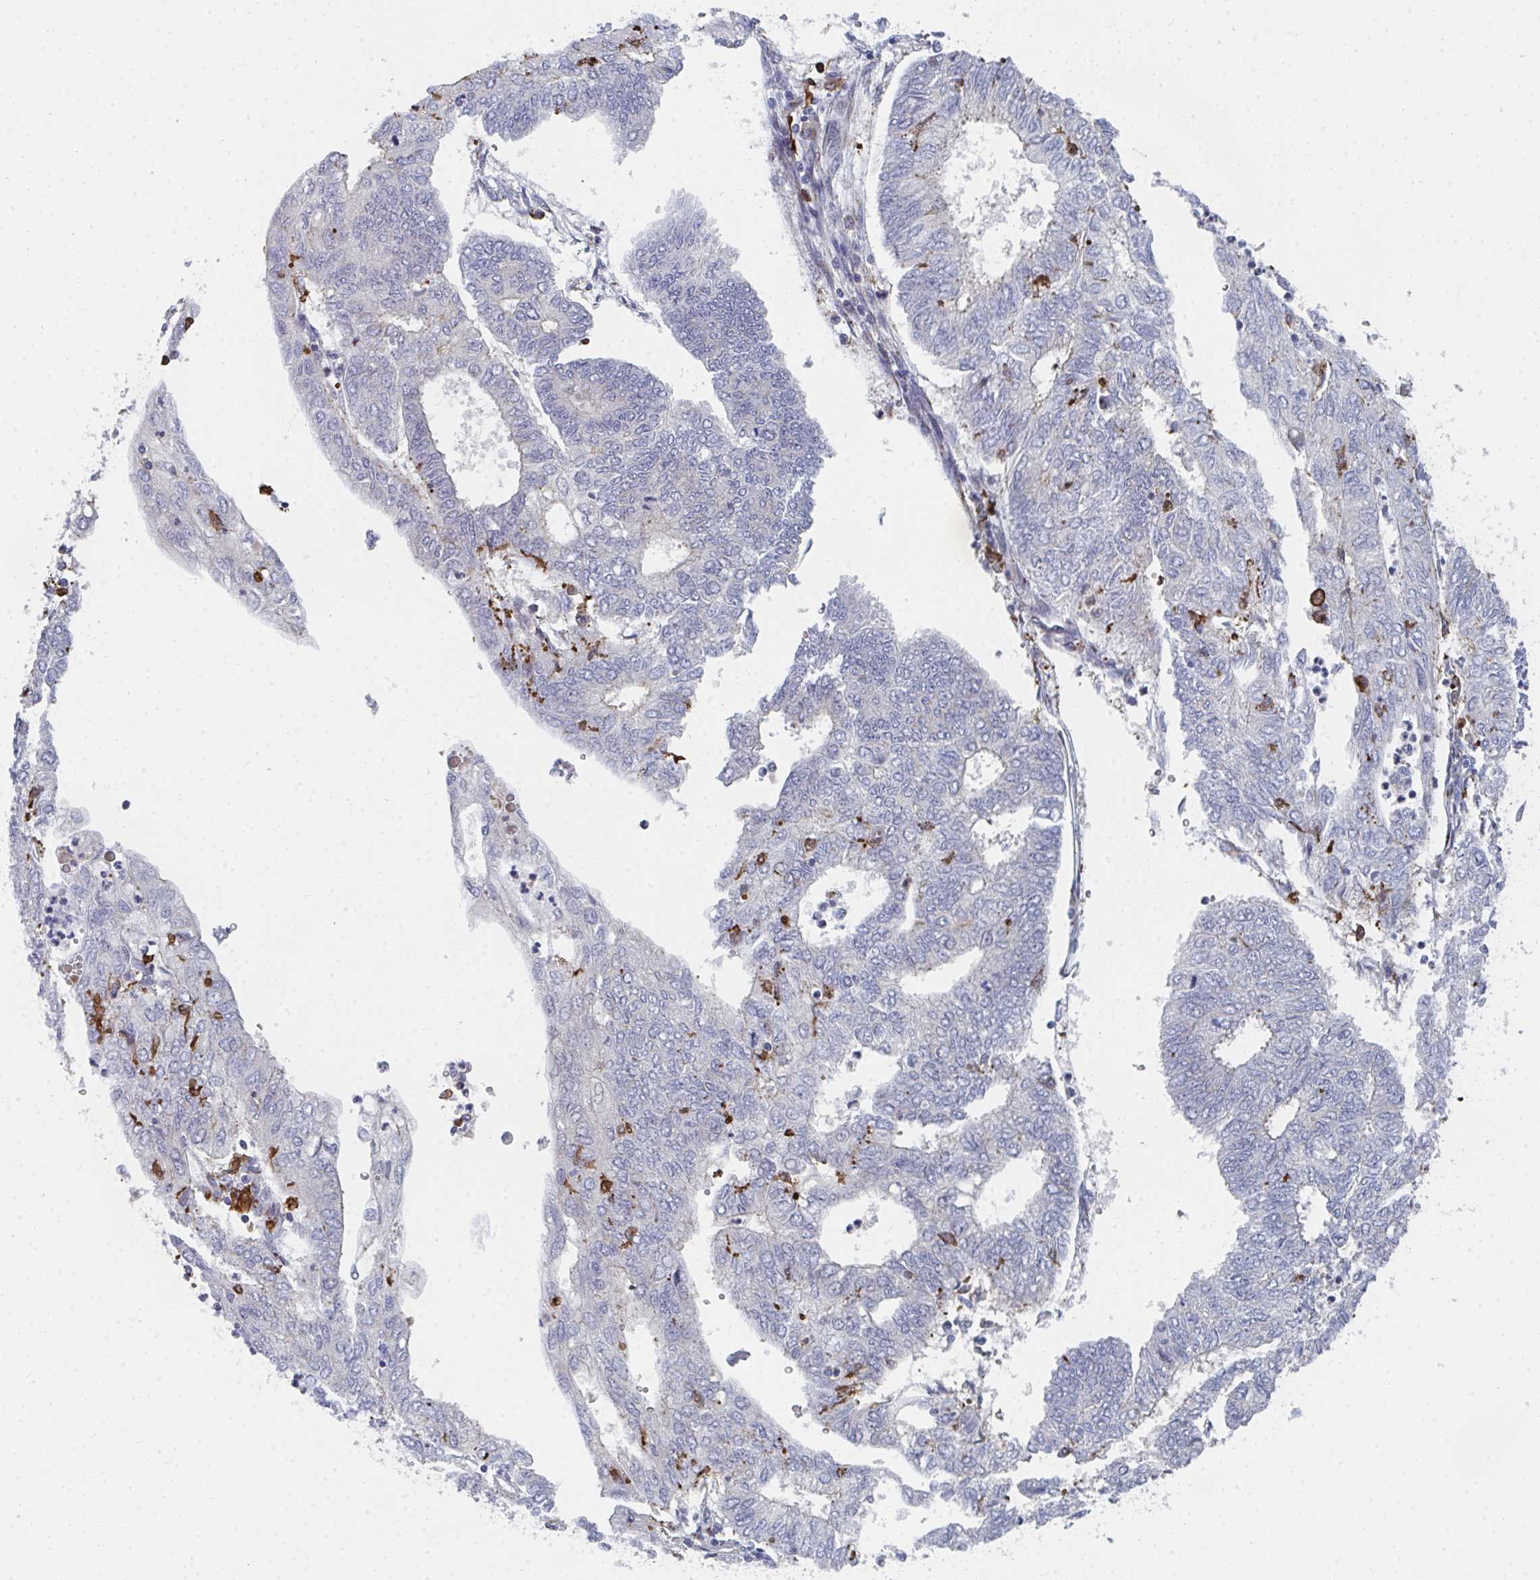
{"staining": {"intensity": "negative", "quantity": "none", "location": "none"}, "tissue": "endometrial cancer", "cell_type": "Tumor cells", "image_type": "cancer", "snomed": [{"axis": "morphology", "description": "Adenocarcinoma, NOS"}, {"axis": "topography", "description": "Endometrium"}], "caption": "This photomicrograph is of endometrial cancer stained with immunohistochemistry to label a protein in brown with the nuclei are counter-stained blue. There is no staining in tumor cells. The staining was performed using DAB to visualize the protein expression in brown, while the nuclei were stained in blue with hematoxylin (Magnification: 20x).", "gene": "PSMG1", "patient": {"sex": "female", "age": 68}}